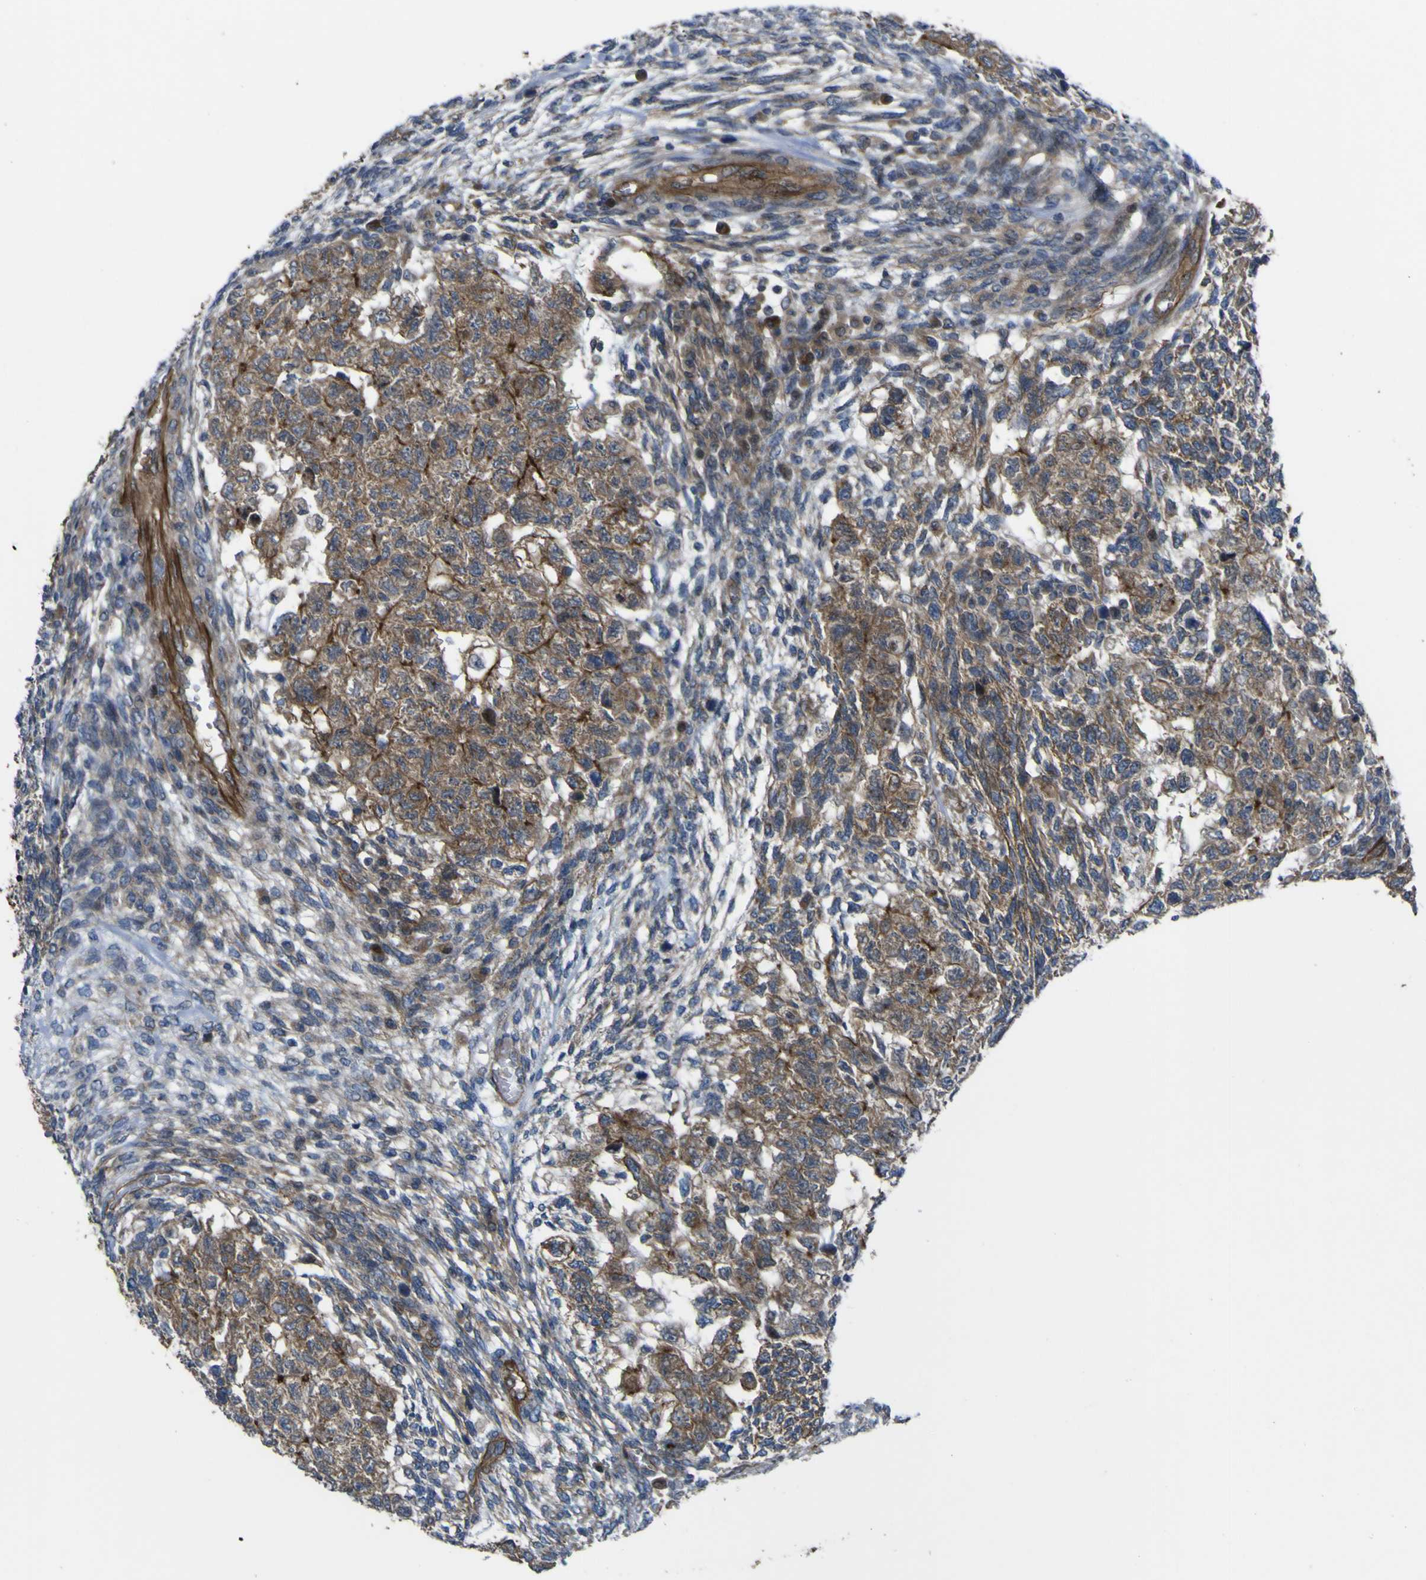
{"staining": {"intensity": "moderate", "quantity": ">75%", "location": "cytoplasmic/membranous"}, "tissue": "testis cancer", "cell_type": "Tumor cells", "image_type": "cancer", "snomed": [{"axis": "morphology", "description": "Normal tissue, NOS"}, {"axis": "morphology", "description": "Carcinoma, Embryonal, NOS"}, {"axis": "topography", "description": "Testis"}], "caption": "Immunohistochemistry photomicrograph of embryonal carcinoma (testis) stained for a protein (brown), which displays medium levels of moderate cytoplasmic/membranous staining in about >75% of tumor cells.", "gene": "FBXO30", "patient": {"sex": "male", "age": 36}}